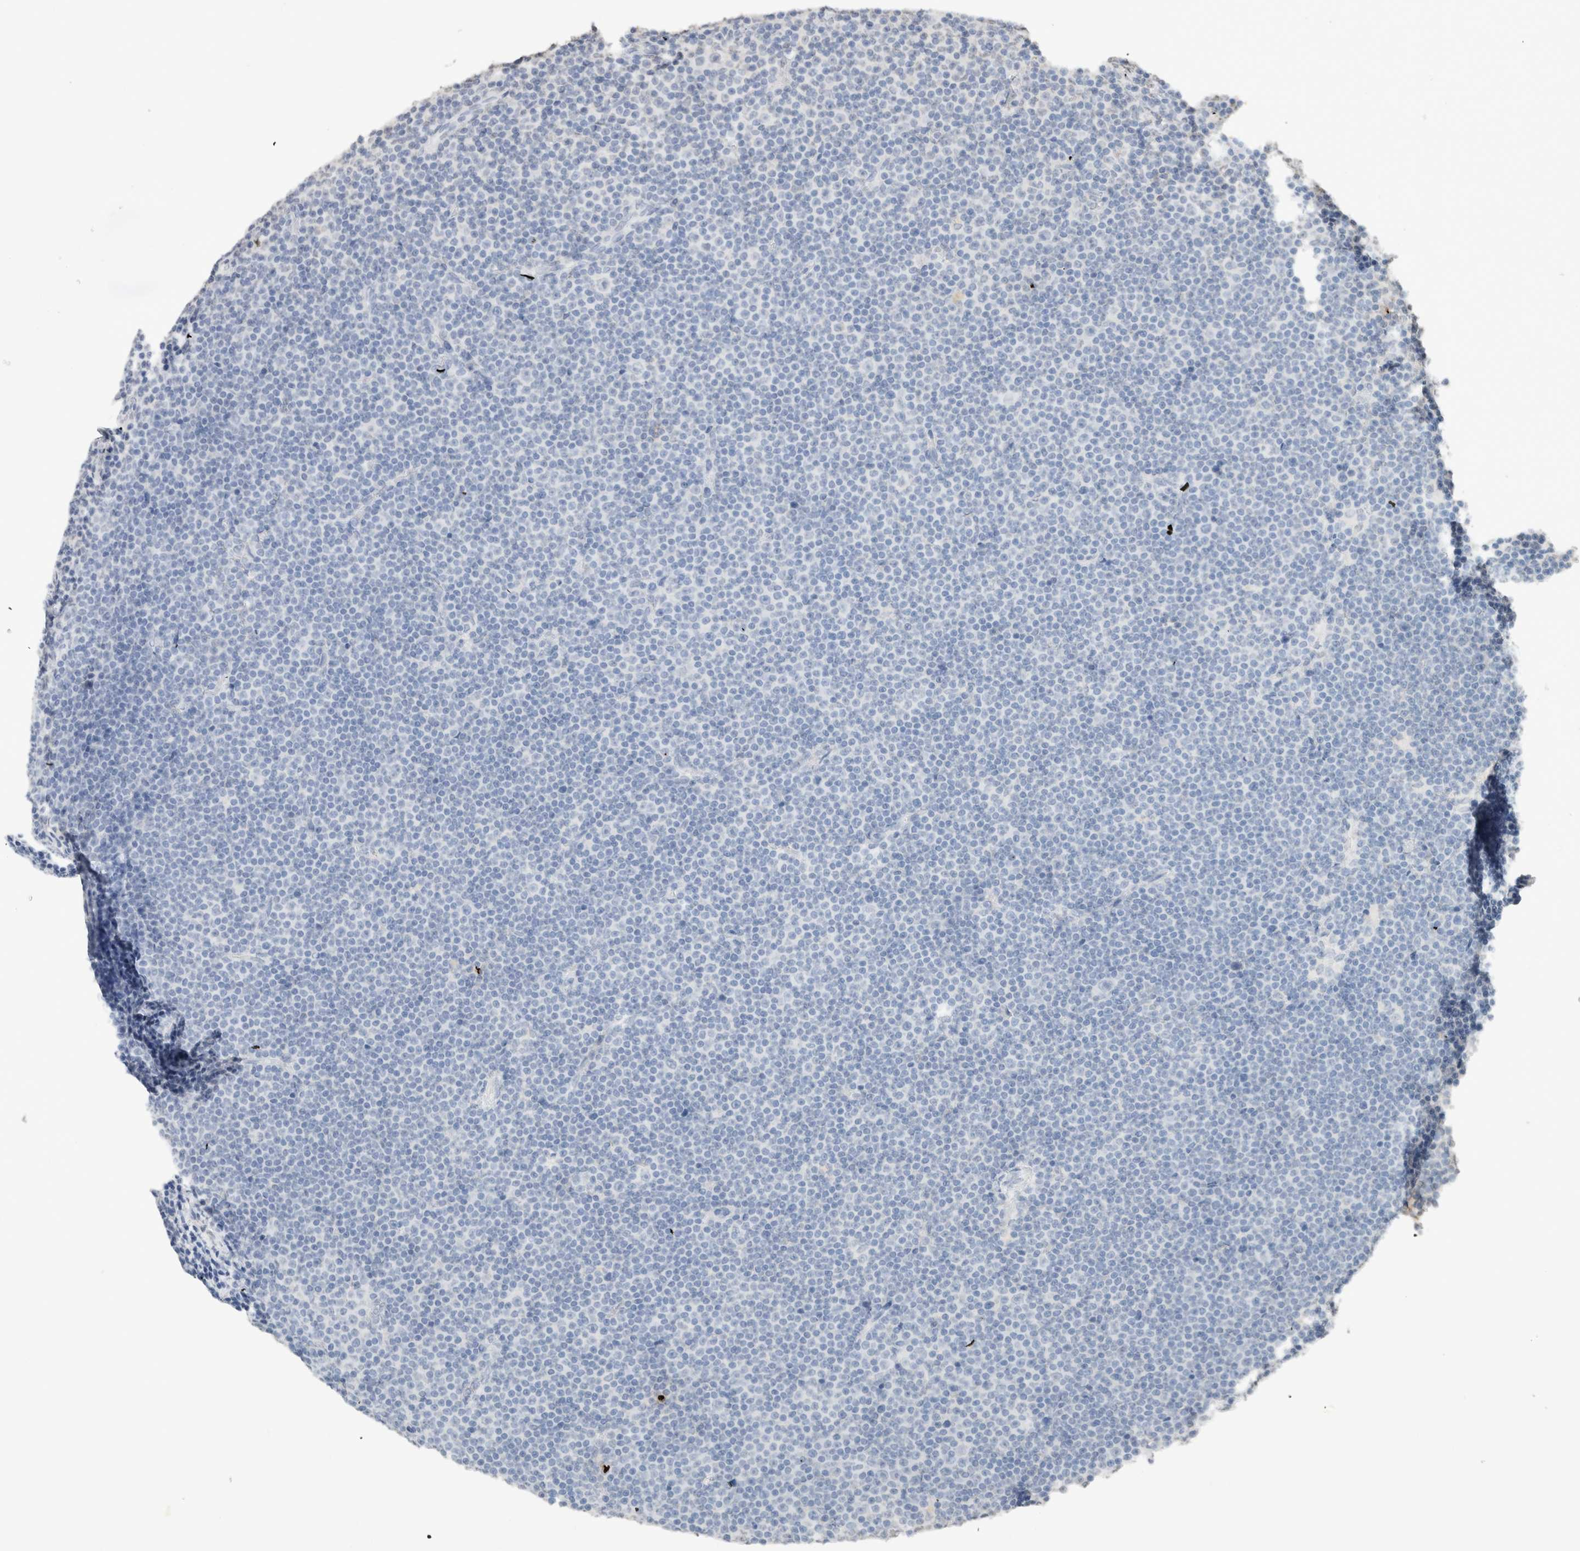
{"staining": {"intensity": "negative", "quantity": "none", "location": "none"}, "tissue": "lymphoma", "cell_type": "Tumor cells", "image_type": "cancer", "snomed": [{"axis": "morphology", "description": "Malignant lymphoma, non-Hodgkin's type, Low grade"}, {"axis": "topography", "description": "Lymph node"}], "caption": "Human lymphoma stained for a protein using immunohistochemistry (IHC) demonstrates no staining in tumor cells.", "gene": "CD80", "patient": {"sex": "female", "age": 67}}